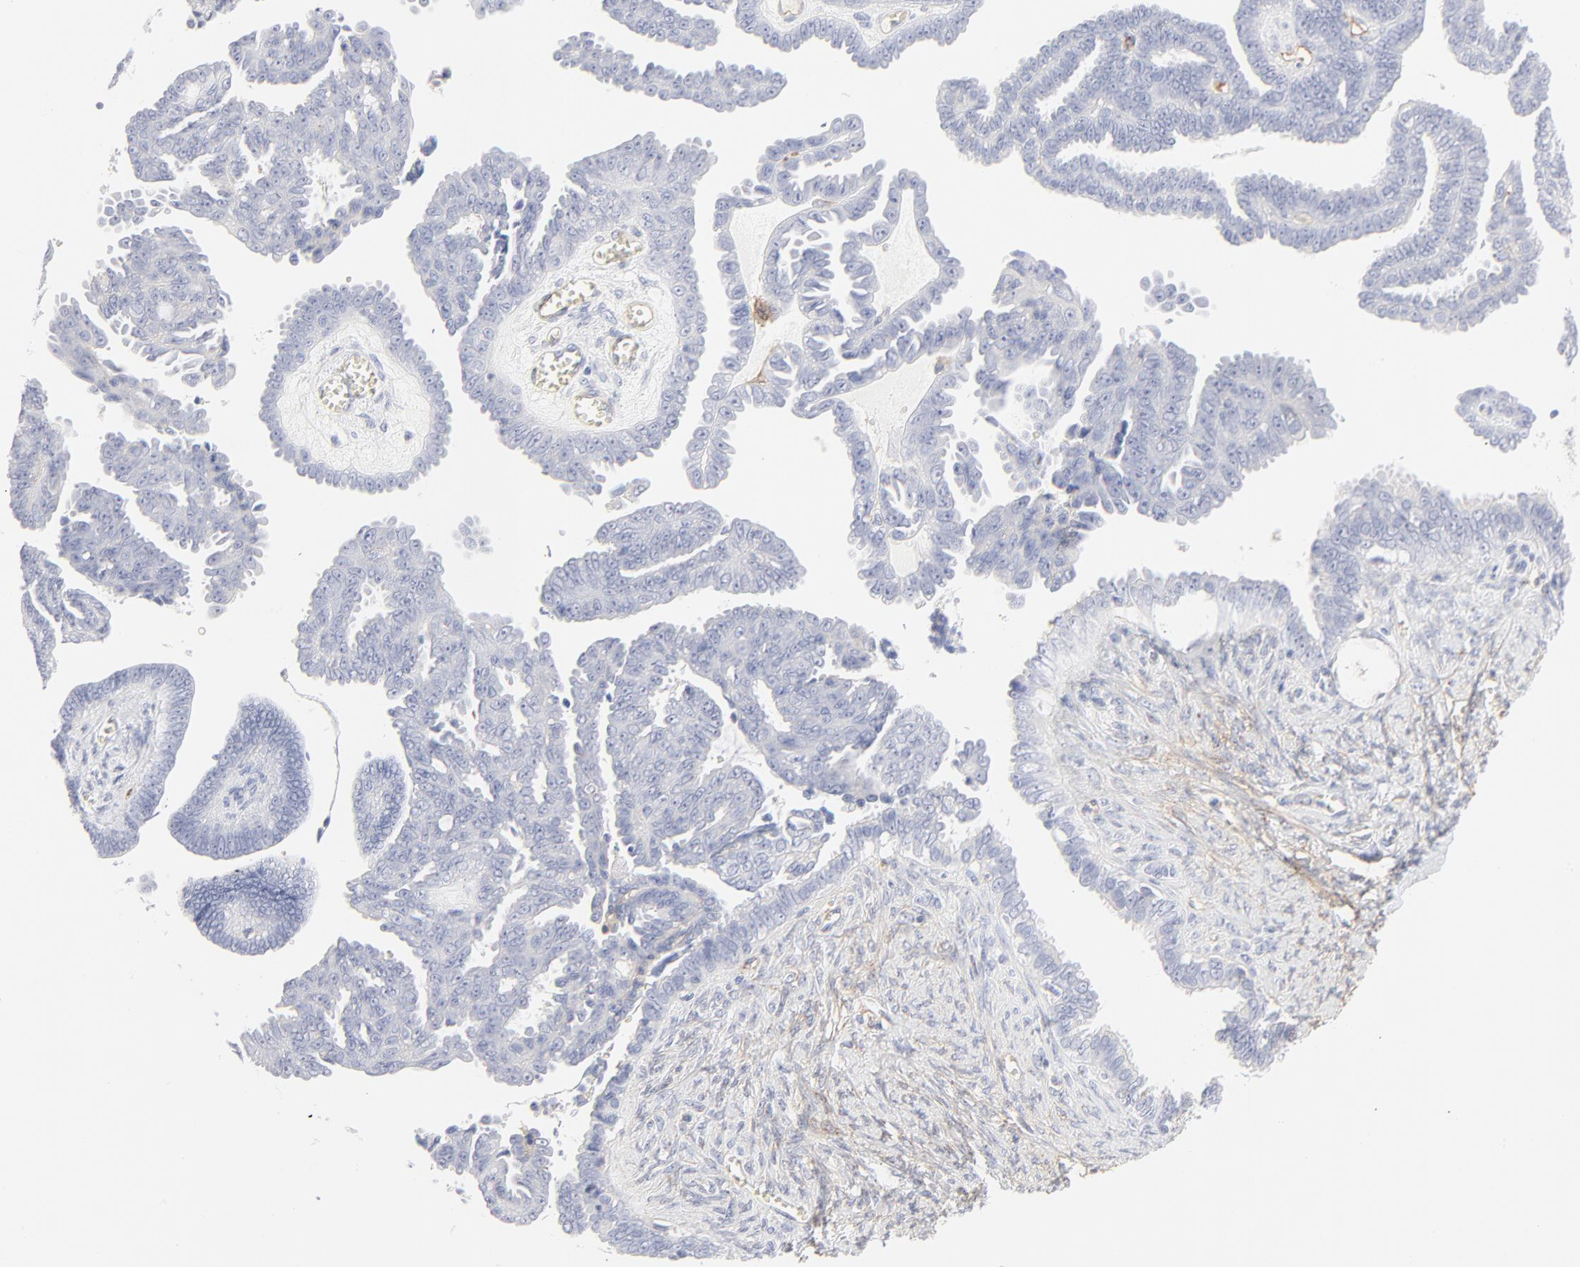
{"staining": {"intensity": "negative", "quantity": "none", "location": "none"}, "tissue": "ovarian cancer", "cell_type": "Tumor cells", "image_type": "cancer", "snomed": [{"axis": "morphology", "description": "Cystadenocarcinoma, serous, NOS"}, {"axis": "topography", "description": "Ovary"}], "caption": "Serous cystadenocarcinoma (ovarian) was stained to show a protein in brown. There is no significant staining in tumor cells. (DAB (3,3'-diaminobenzidine) IHC with hematoxylin counter stain).", "gene": "ITGA5", "patient": {"sex": "female", "age": 71}}